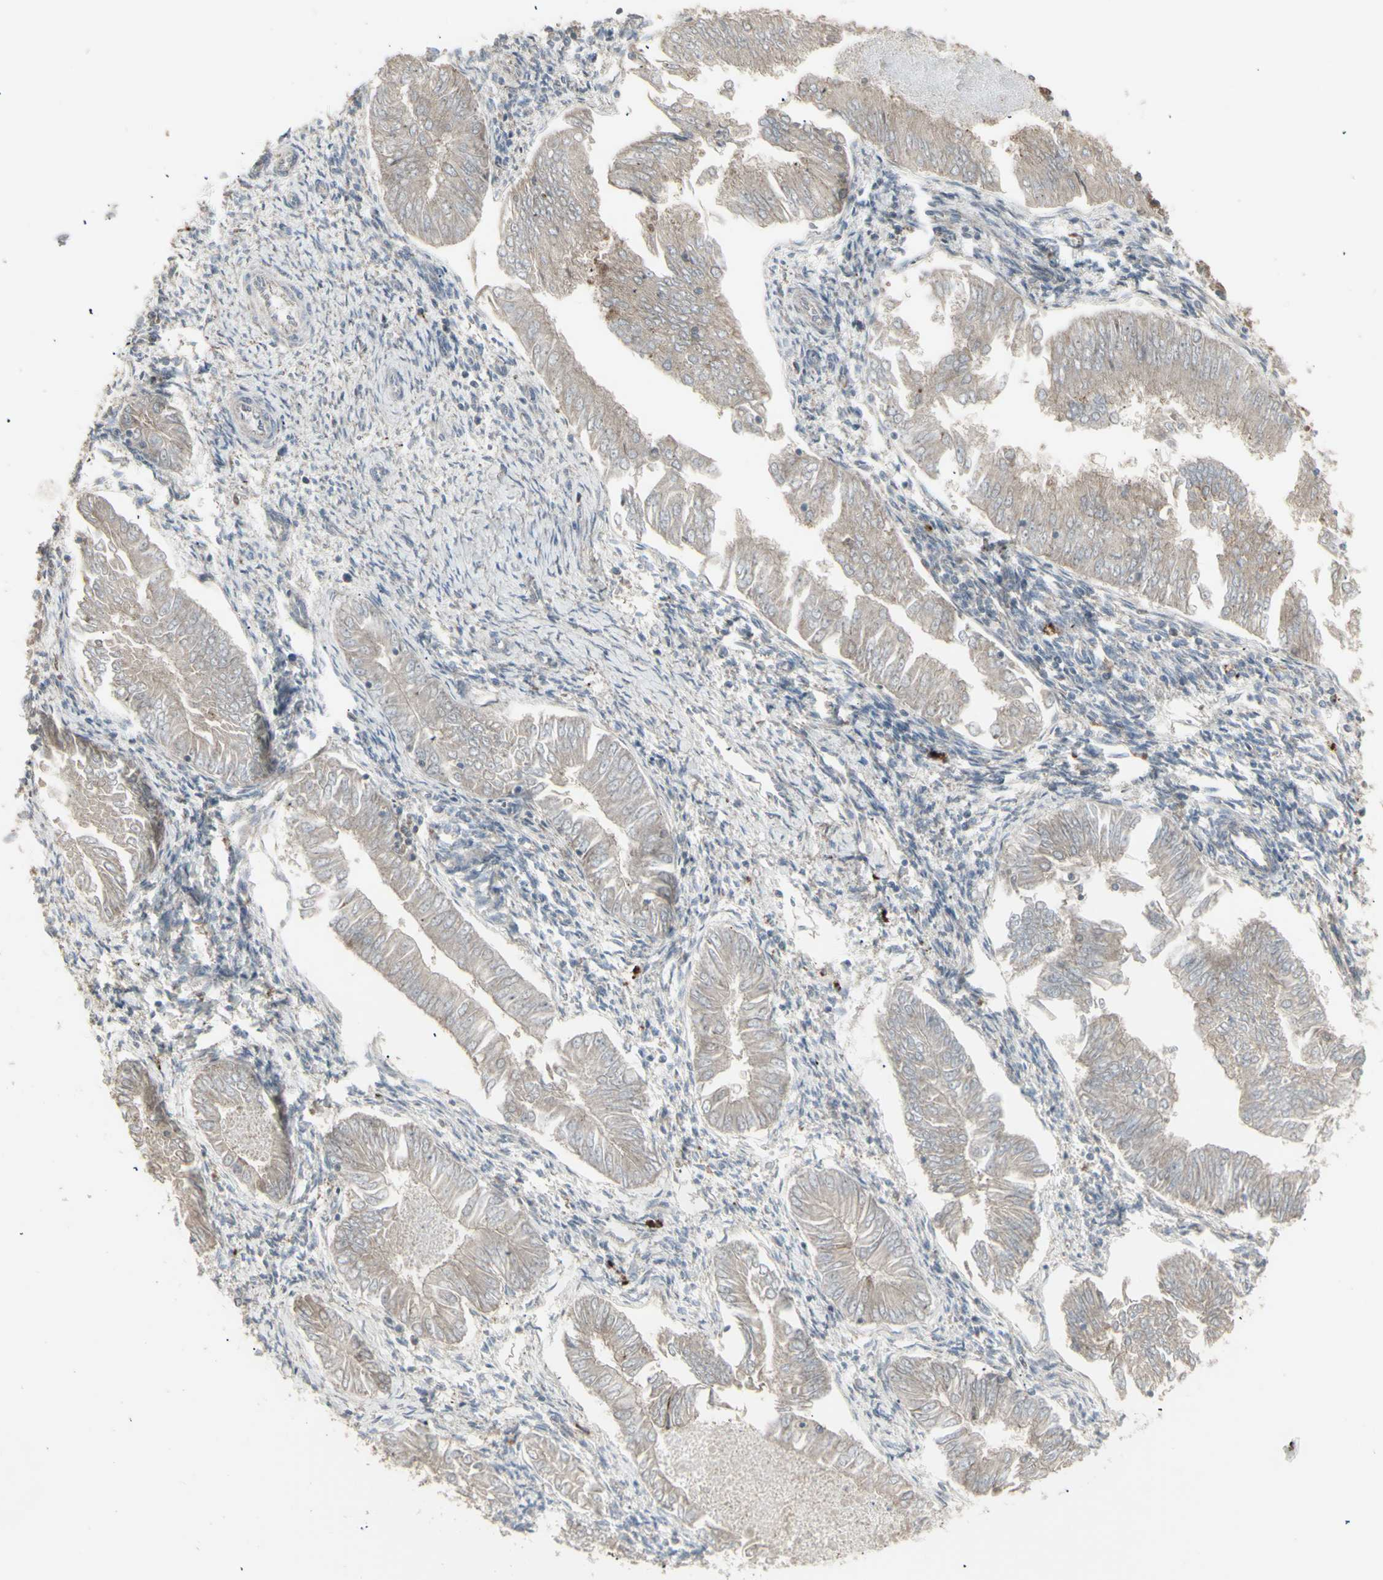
{"staining": {"intensity": "moderate", "quantity": "25%-75%", "location": "cytoplasmic/membranous"}, "tissue": "endometrial cancer", "cell_type": "Tumor cells", "image_type": "cancer", "snomed": [{"axis": "morphology", "description": "Adenocarcinoma, NOS"}, {"axis": "topography", "description": "Endometrium"}], "caption": "This micrograph demonstrates endometrial adenocarcinoma stained with immunohistochemistry to label a protein in brown. The cytoplasmic/membranous of tumor cells show moderate positivity for the protein. Nuclei are counter-stained blue.", "gene": "RNASEL", "patient": {"sex": "female", "age": 53}}